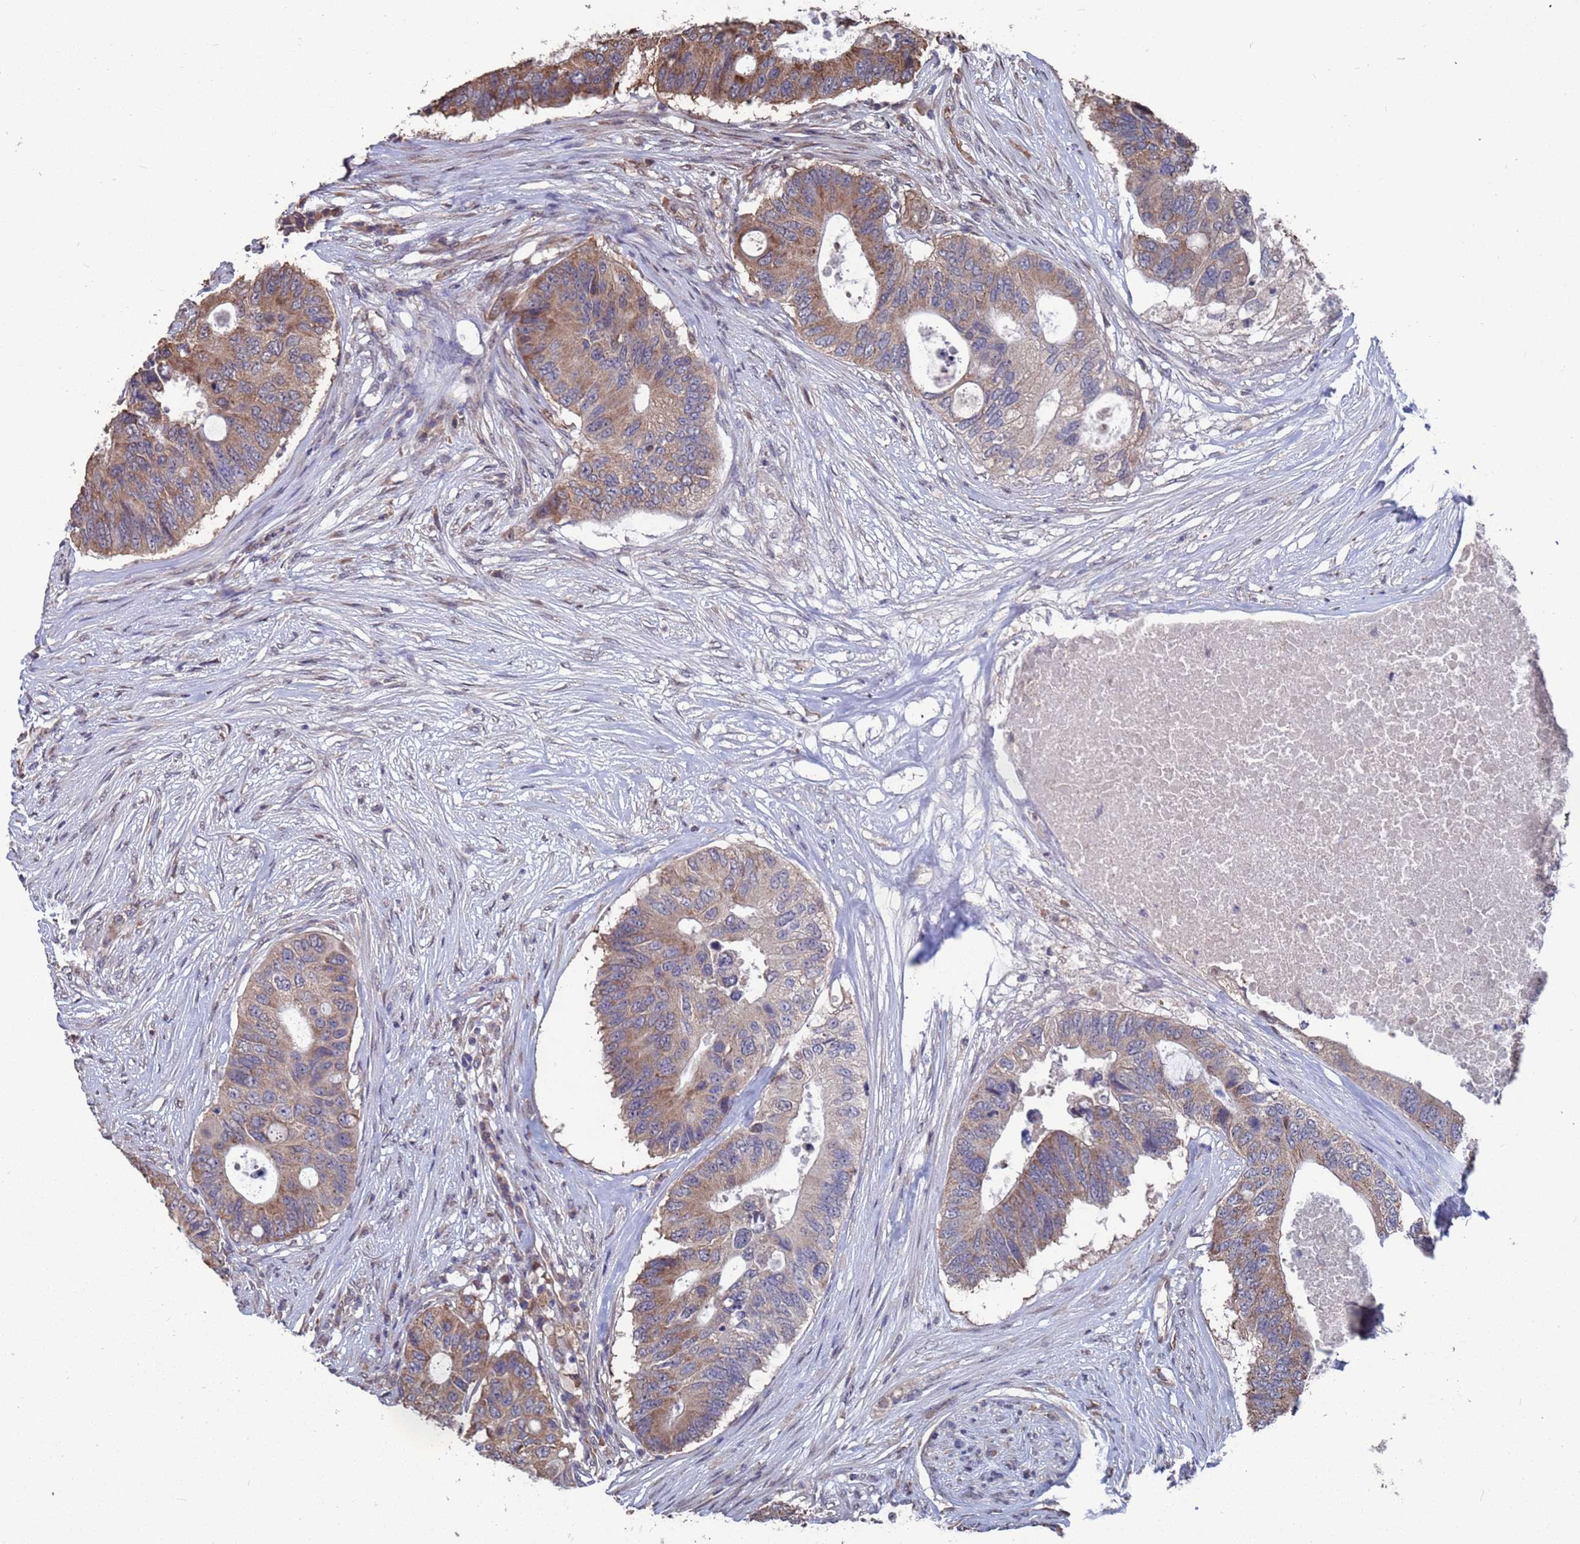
{"staining": {"intensity": "moderate", "quantity": ">75%", "location": "cytoplasmic/membranous"}, "tissue": "colorectal cancer", "cell_type": "Tumor cells", "image_type": "cancer", "snomed": [{"axis": "morphology", "description": "Adenocarcinoma, NOS"}, {"axis": "topography", "description": "Colon"}], "caption": "The micrograph shows staining of colorectal cancer (adenocarcinoma), revealing moderate cytoplasmic/membranous protein staining (brown color) within tumor cells. (Brightfield microscopy of DAB IHC at high magnification).", "gene": "CFAP119", "patient": {"sex": "male", "age": 71}}